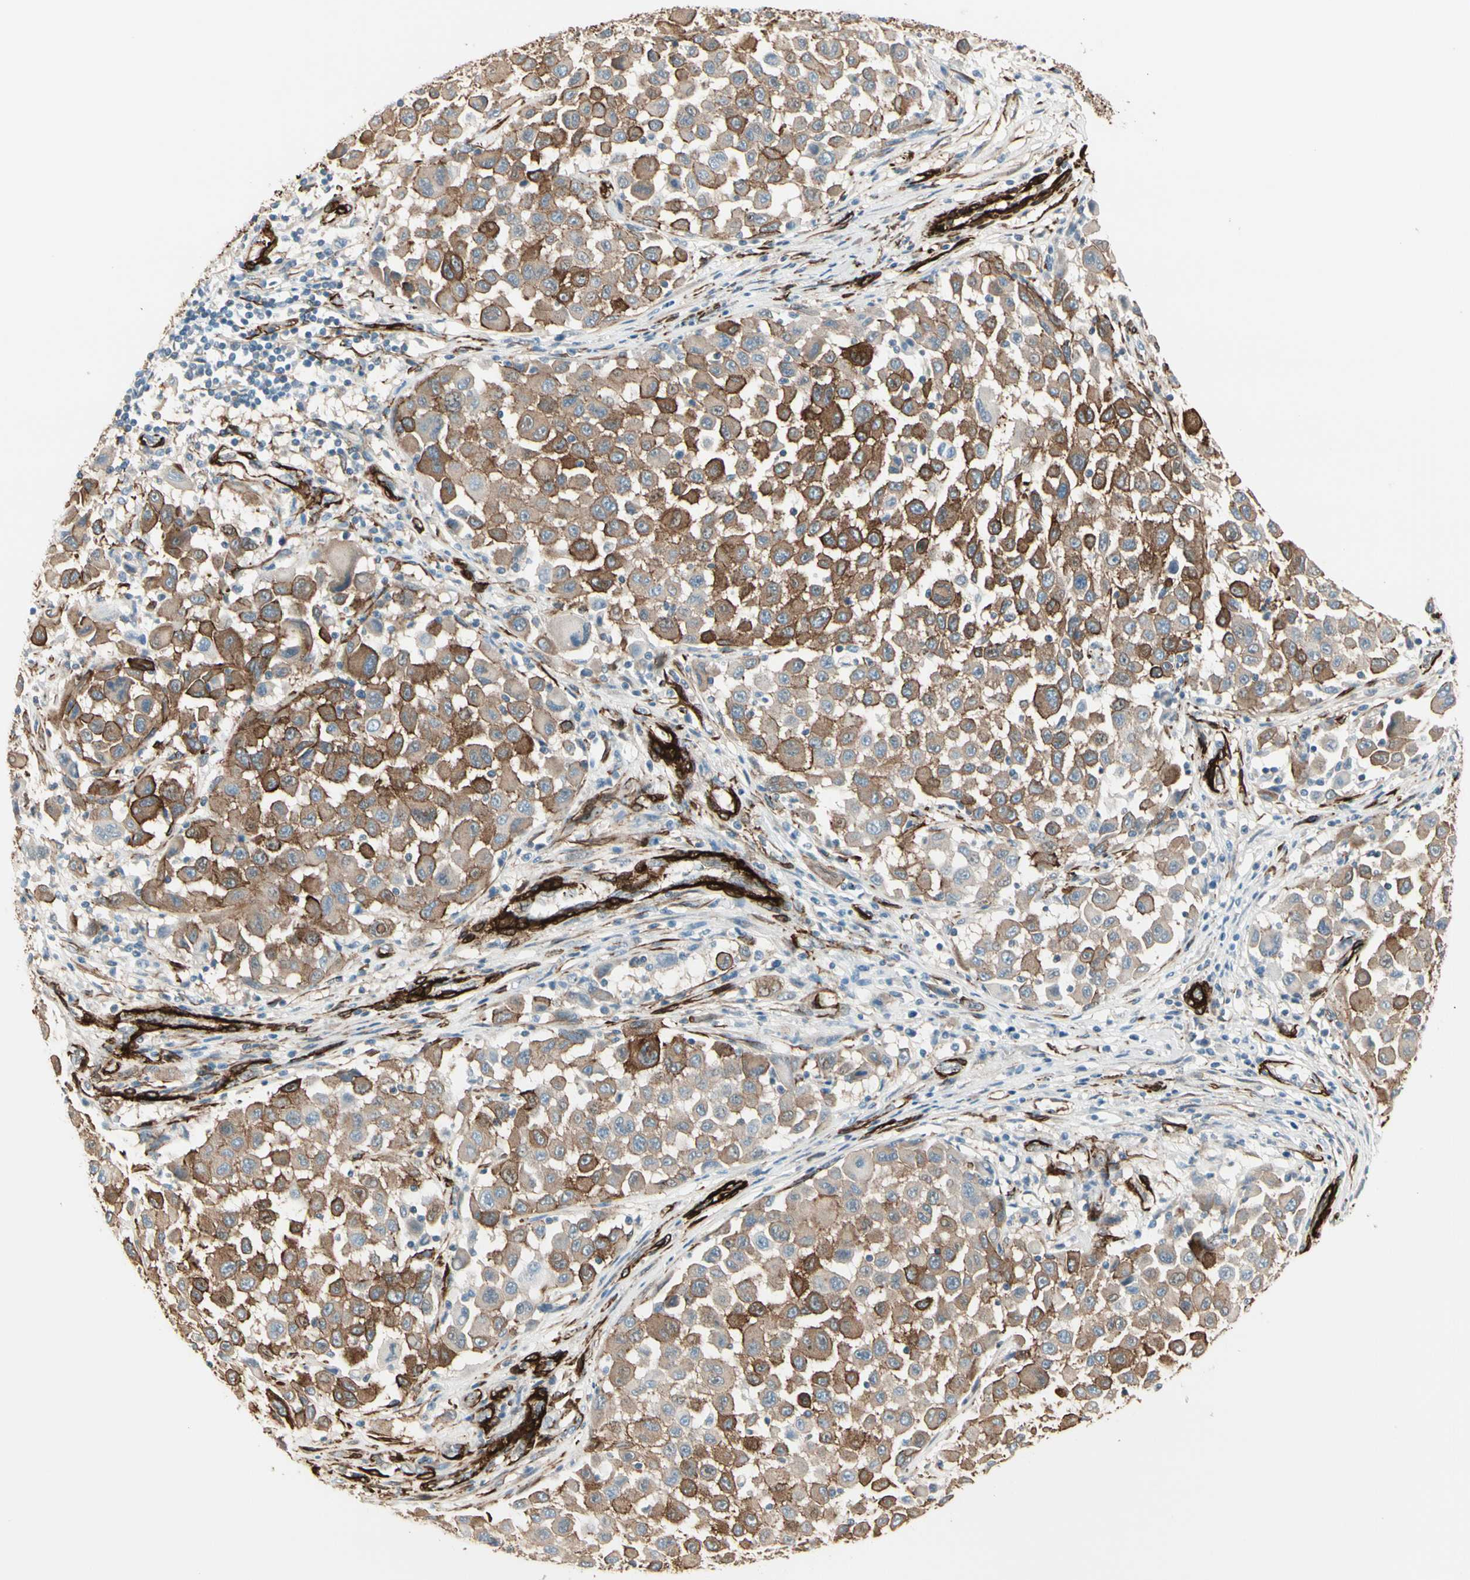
{"staining": {"intensity": "strong", "quantity": ">75%", "location": "cytoplasmic/membranous"}, "tissue": "melanoma", "cell_type": "Tumor cells", "image_type": "cancer", "snomed": [{"axis": "morphology", "description": "Malignant melanoma, Metastatic site"}, {"axis": "topography", "description": "Lymph node"}], "caption": "An immunohistochemistry micrograph of tumor tissue is shown. Protein staining in brown shows strong cytoplasmic/membranous positivity in malignant melanoma (metastatic site) within tumor cells.", "gene": "CALD1", "patient": {"sex": "male", "age": 61}}